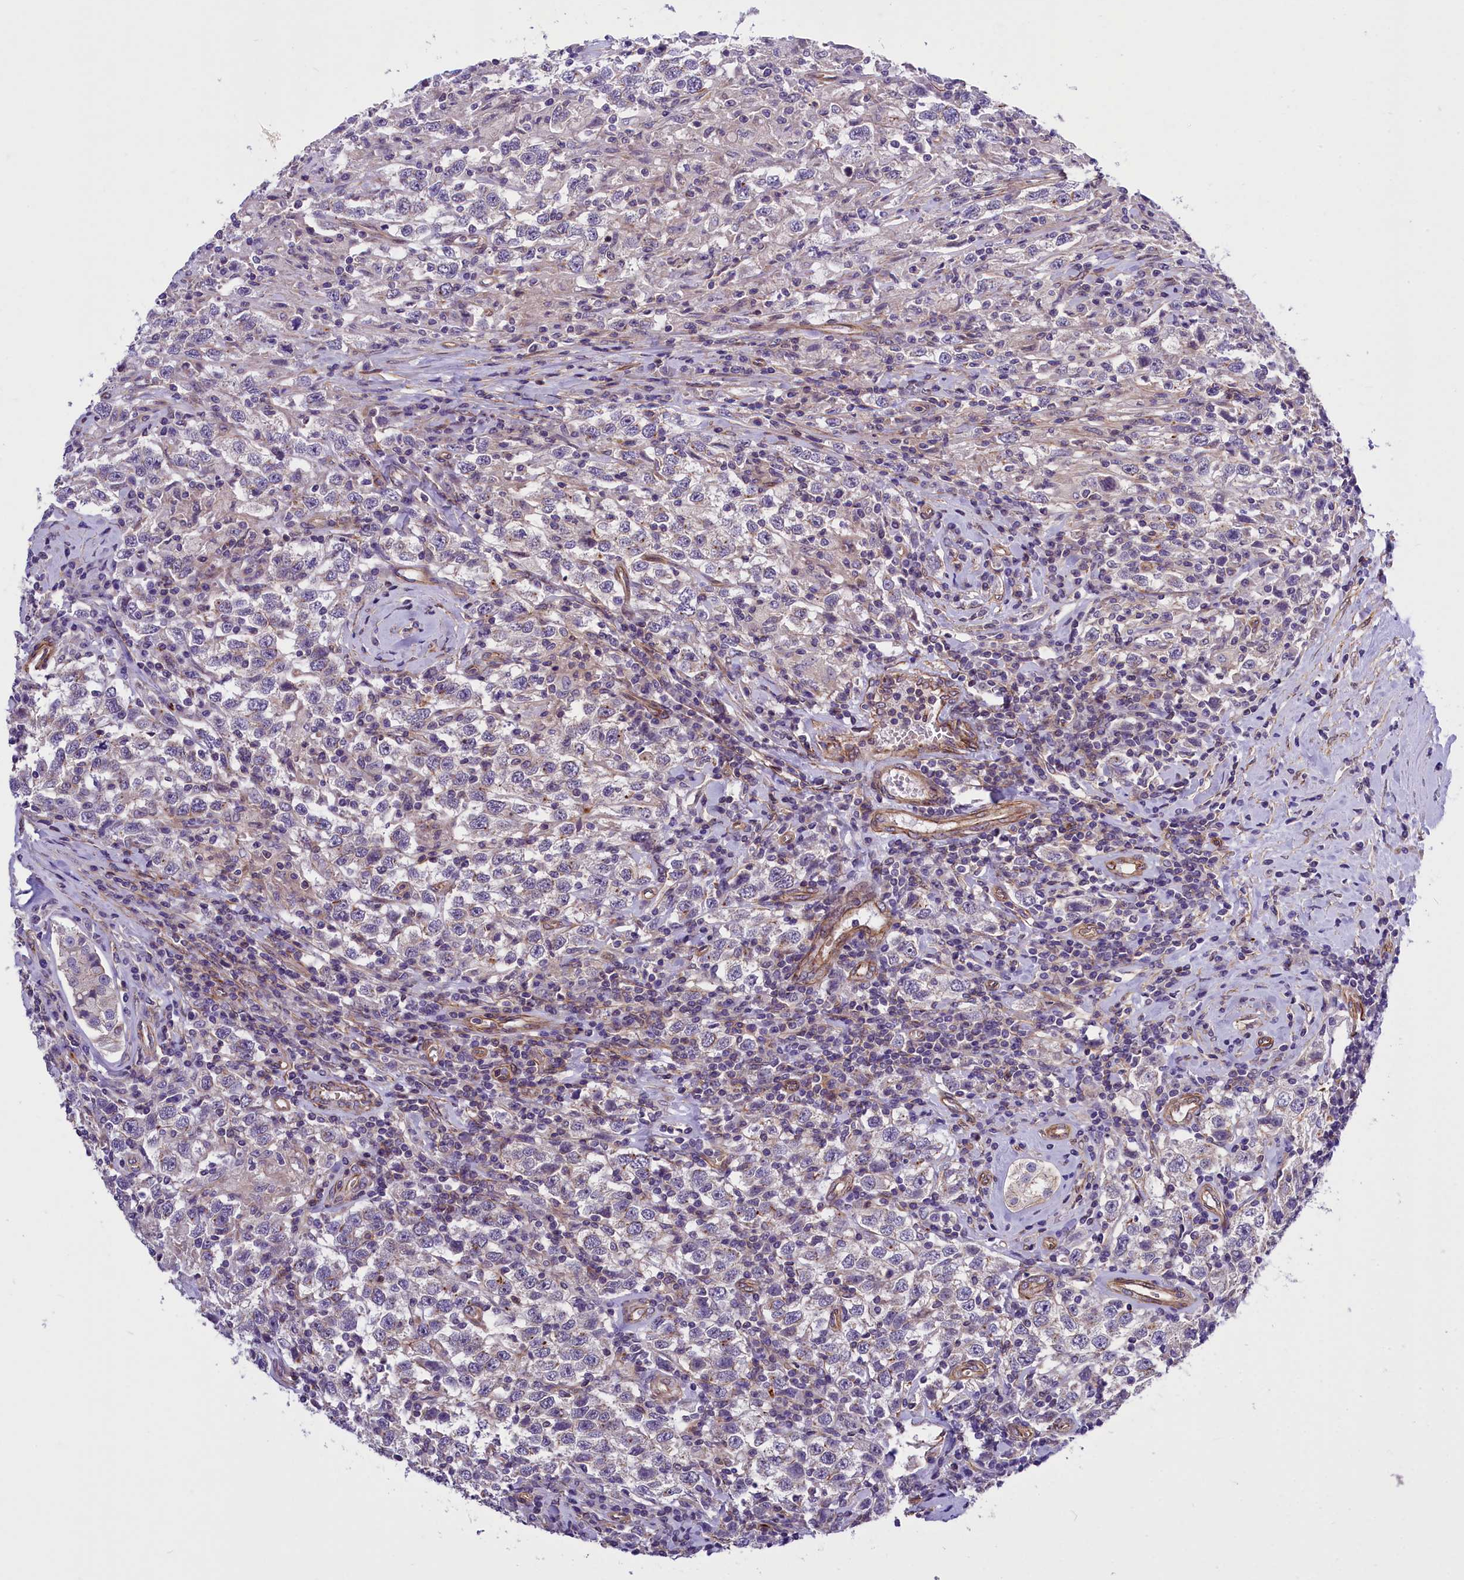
{"staining": {"intensity": "negative", "quantity": "none", "location": "none"}, "tissue": "testis cancer", "cell_type": "Tumor cells", "image_type": "cancer", "snomed": [{"axis": "morphology", "description": "Seminoma, NOS"}, {"axis": "topography", "description": "Testis"}], "caption": "Image shows no protein expression in tumor cells of testis seminoma tissue. The staining was performed using DAB (3,3'-diaminobenzidine) to visualize the protein expression in brown, while the nuclei were stained in blue with hematoxylin (Magnification: 20x).", "gene": "MED20", "patient": {"sex": "male", "age": 41}}